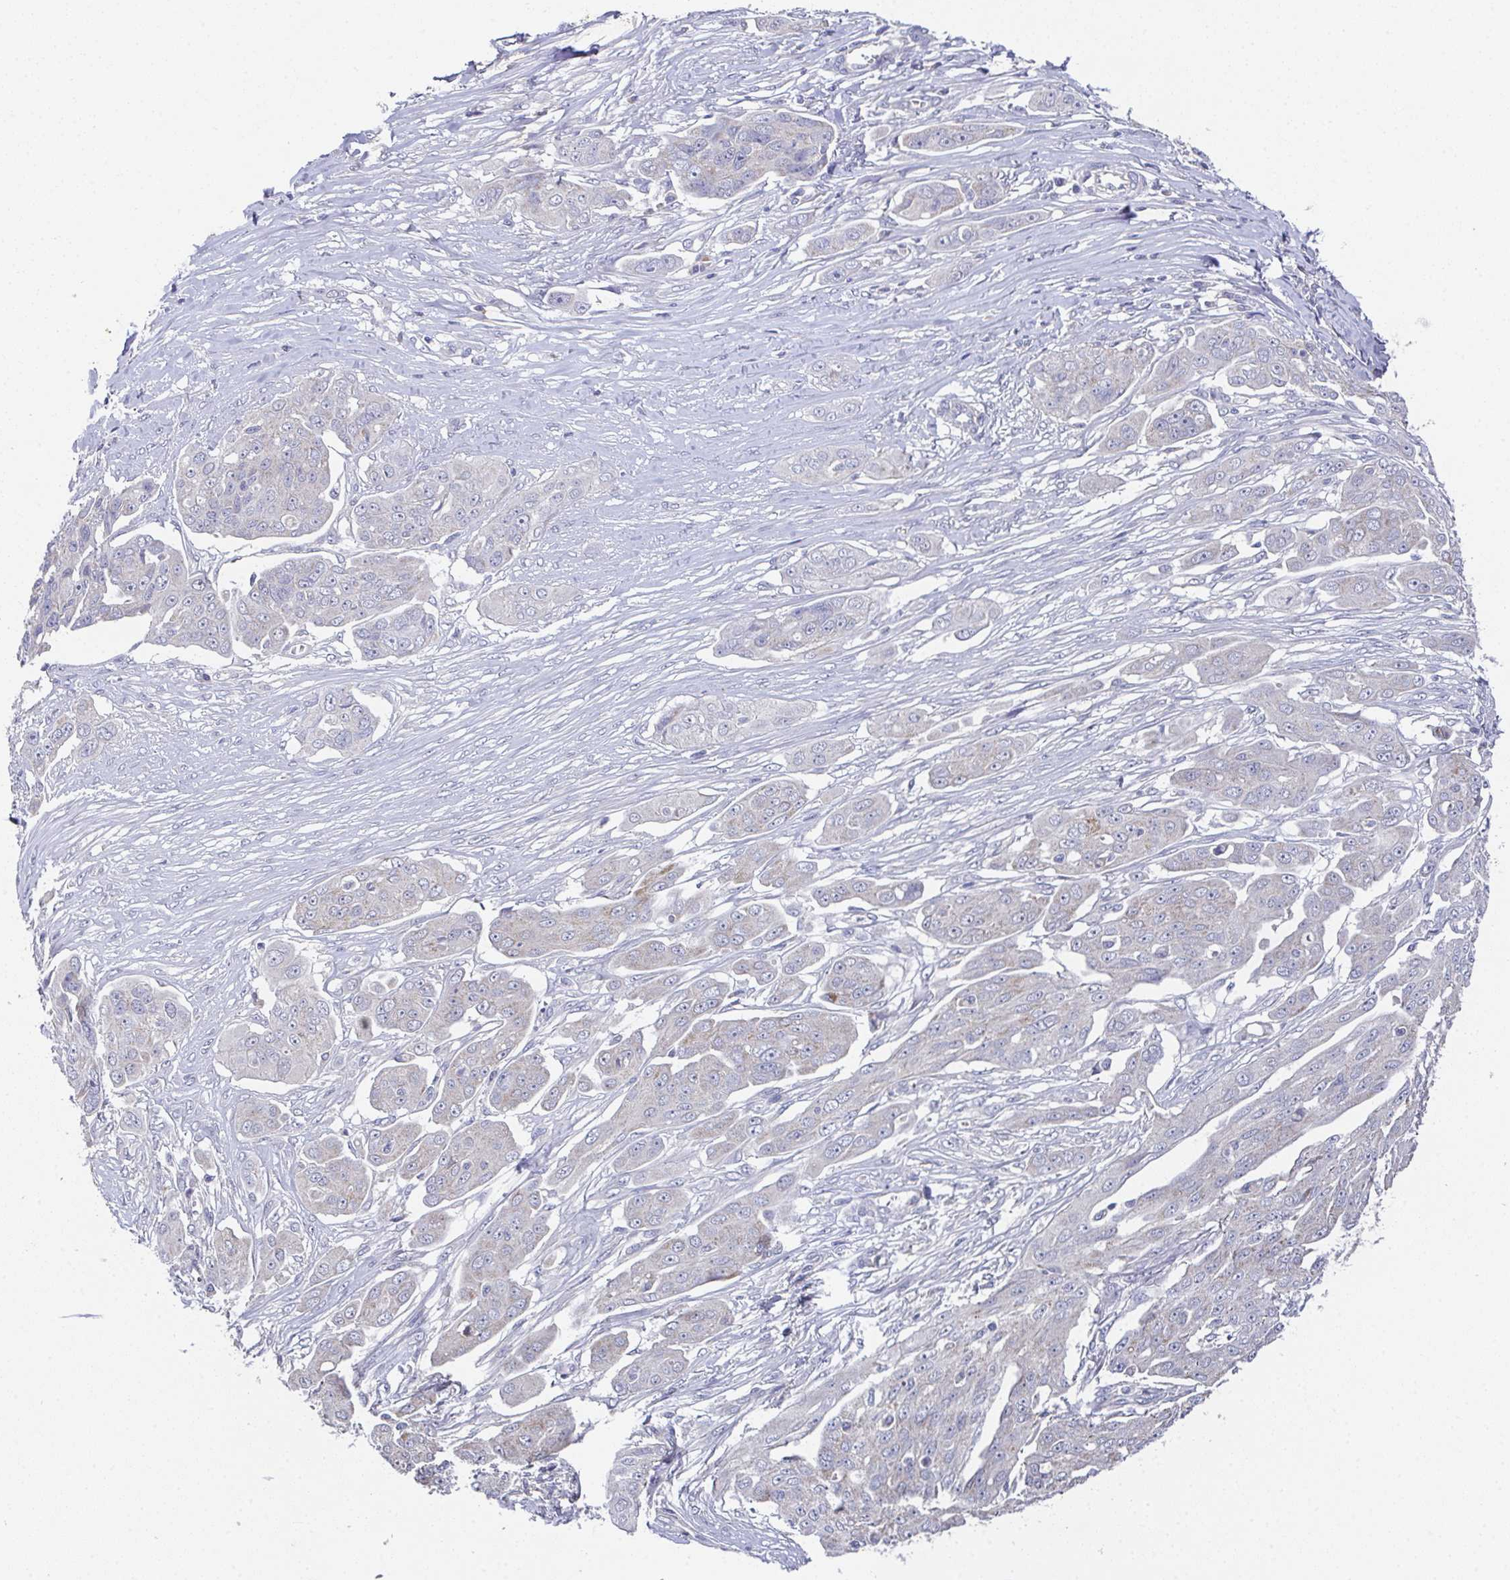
{"staining": {"intensity": "negative", "quantity": "none", "location": "none"}, "tissue": "ovarian cancer", "cell_type": "Tumor cells", "image_type": "cancer", "snomed": [{"axis": "morphology", "description": "Carcinoma, endometroid"}, {"axis": "topography", "description": "Ovary"}], "caption": "A high-resolution histopathology image shows IHC staining of endometroid carcinoma (ovarian), which displays no significant staining in tumor cells. (DAB immunohistochemistry with hematoxylin counter stain).", "gene": "MT-ND3", "patient": {"sex": "female", "age": 70}}